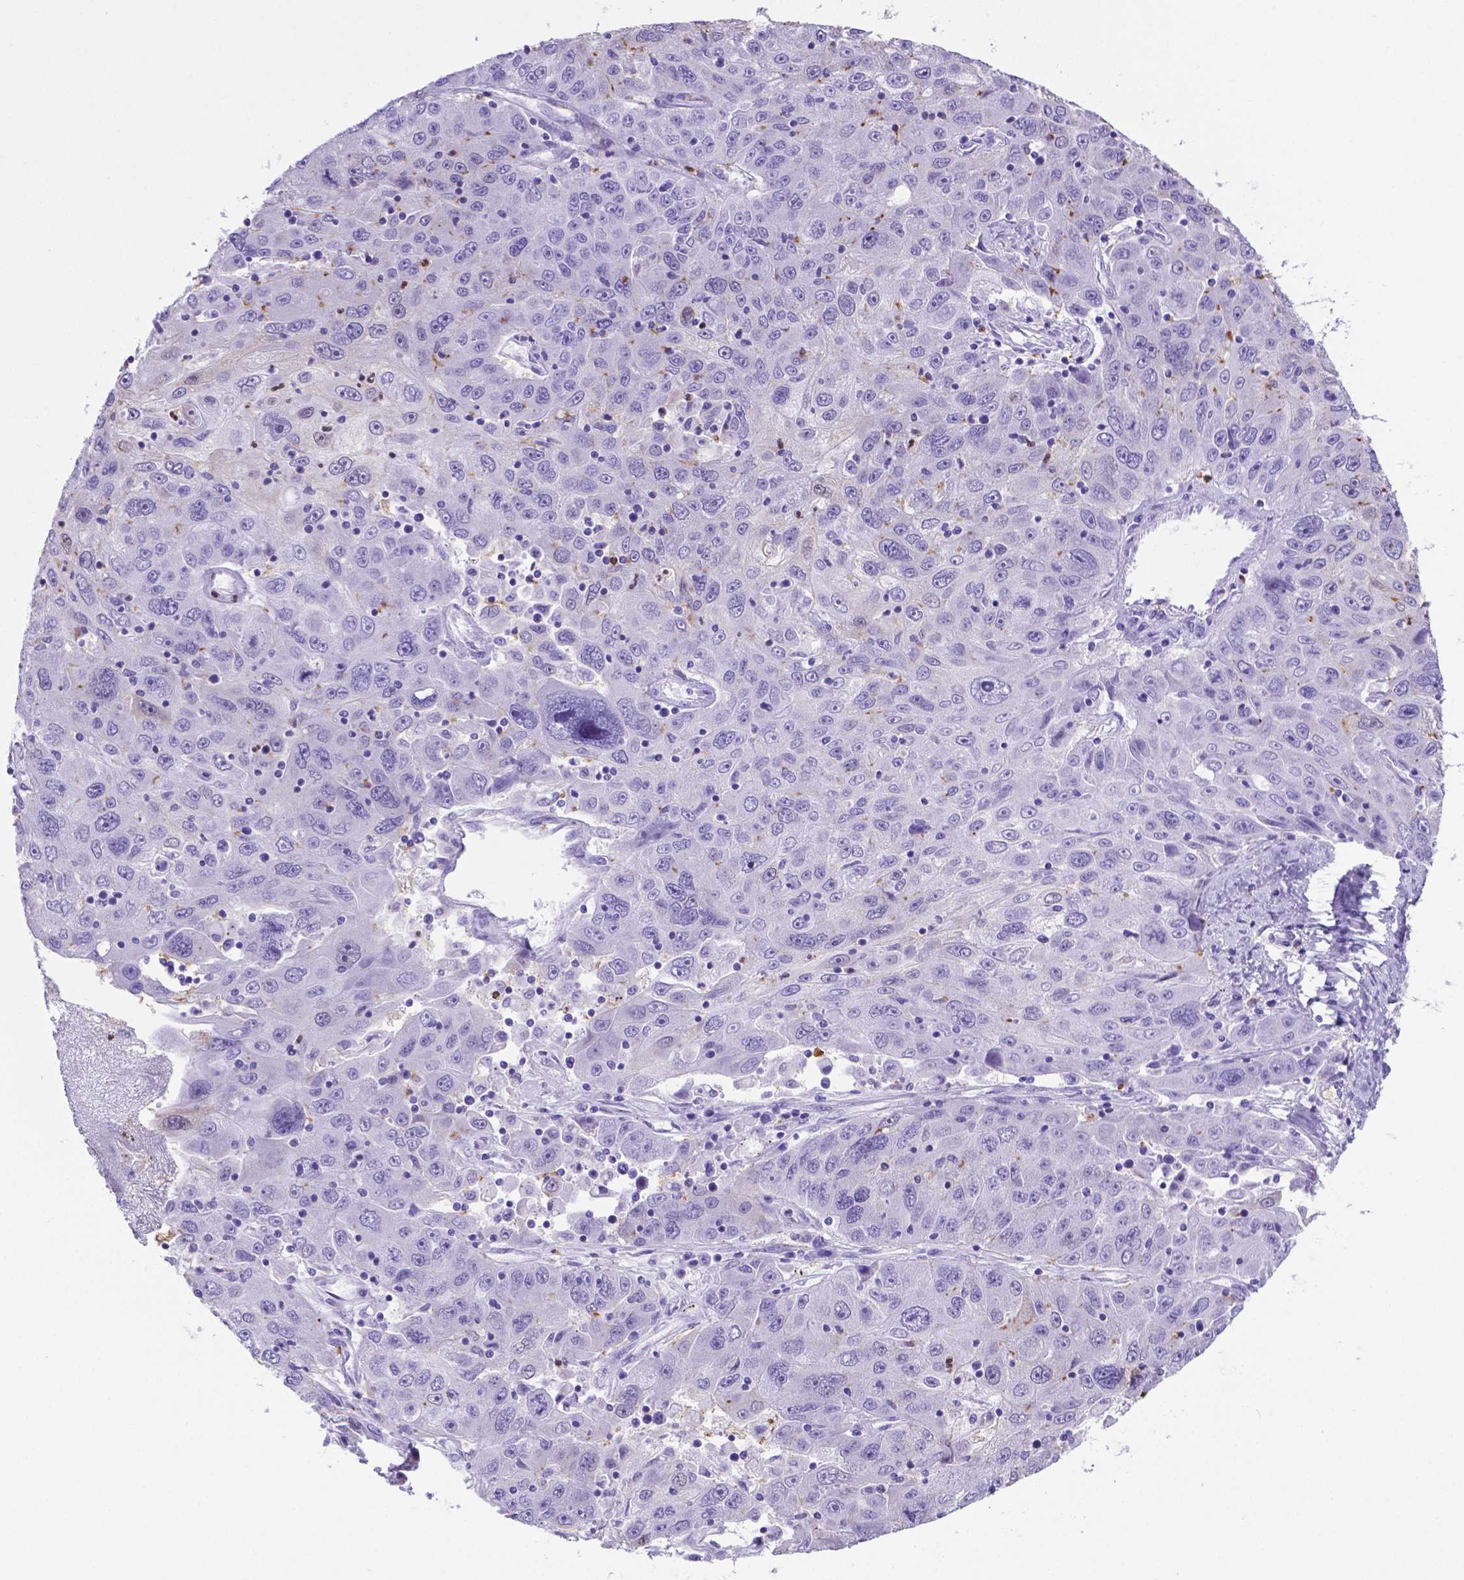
{"staining": {"intensity": "negative", "quantity": "none", "location": "none"}, "tissue": "stomach cancer", "cell_type": "Tumor cells", "image_type": "cancer", "snomed": [{"axis": "morphology", "description": "Adenocarcinoma, NOS"}, {"axis": "topography", "description": "Stomach"}], "caption": "Micrograph shows no significant protein positivity in tumor cells of adenocarcinoma (stomach).", "gene": "LZTR1", "patient": {"sex": "male", "age": 56}}